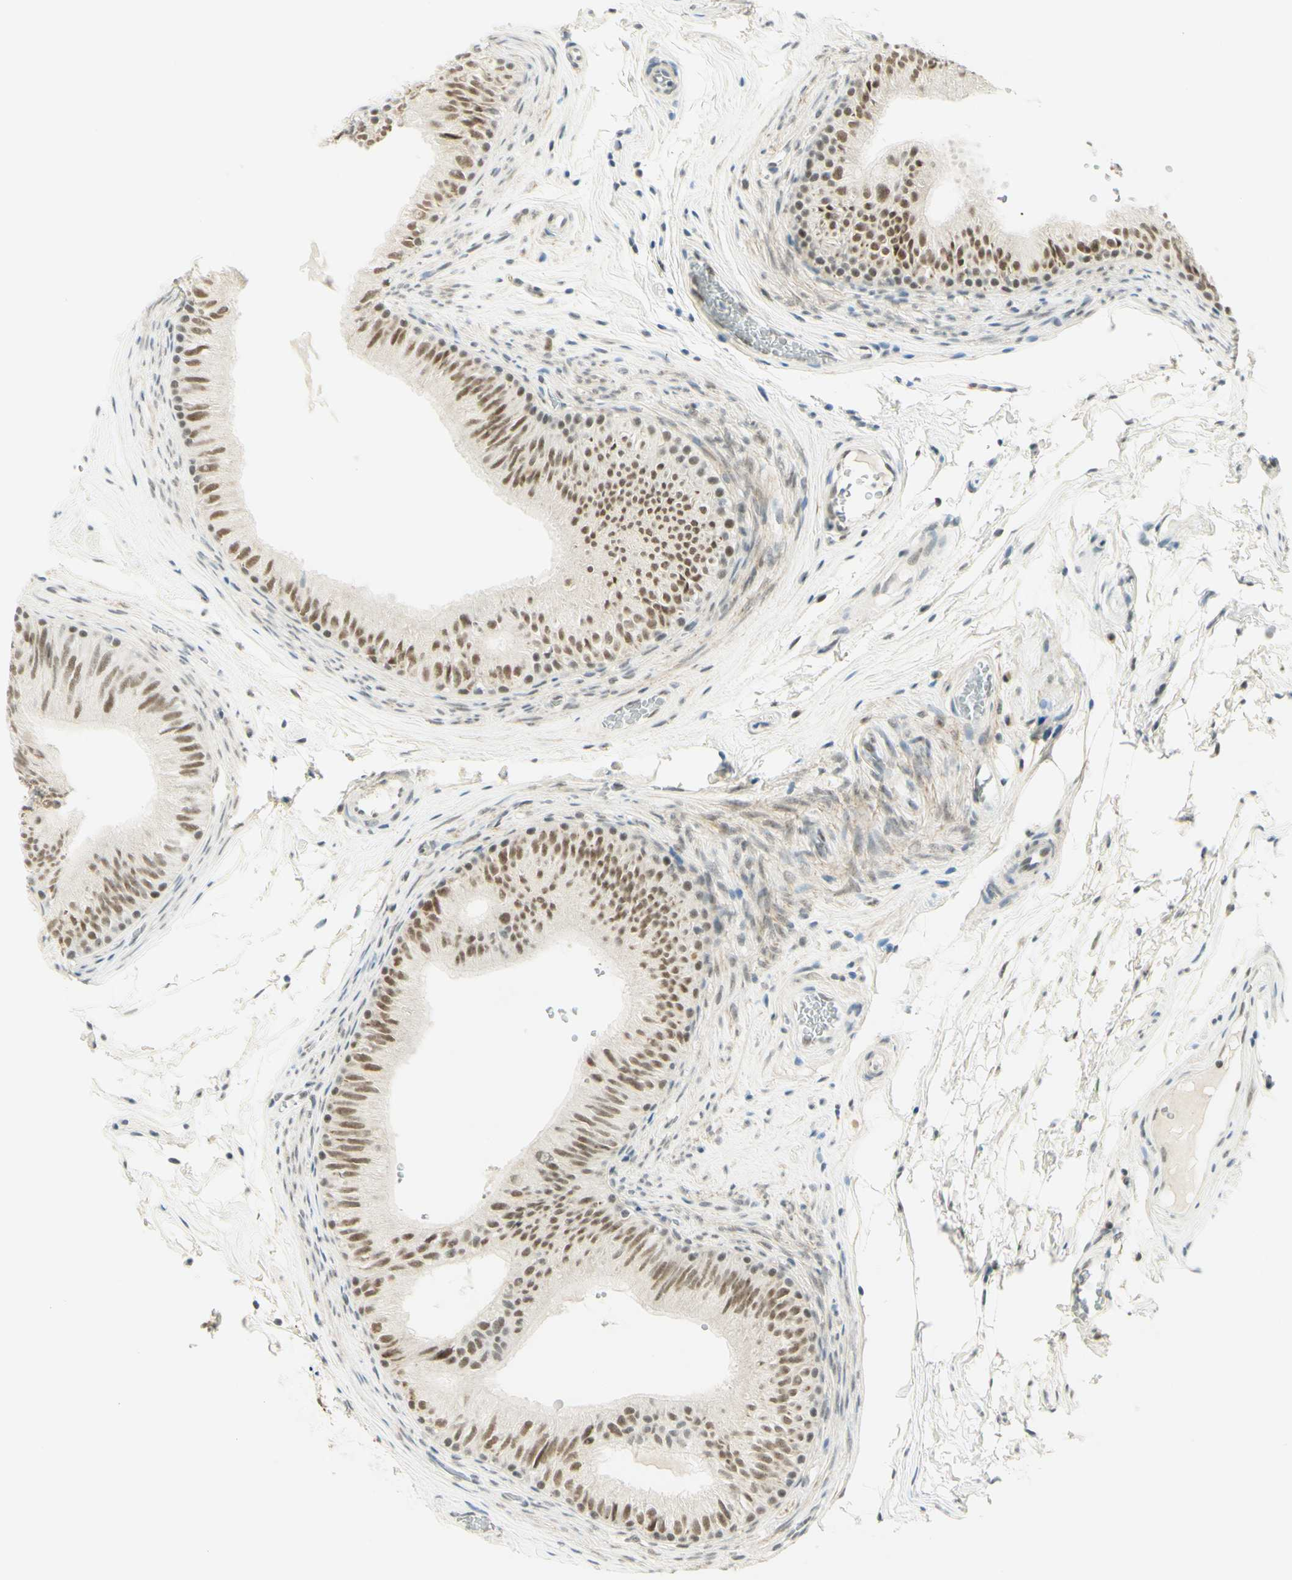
{"staining": {"intensity": "weak", "quantity": ">75%", "location": "nuclear"}, "tissue": "epididymis", "cell_type": "Glandular cells", "image_type": "normal", "snomed": [{"axis": "morphology", "description": "Normal tissue, NOS"}, {"axis": "topography", "description": "Epididymis"}], "caption": "Approximately >75% of glandular cells in normal epididymis demonstrate weak nuclear protein staining as visualized by brown immunohistochemical staining.", "gene": "PMS2", "patient": {"sex": "male", "age": 36}}